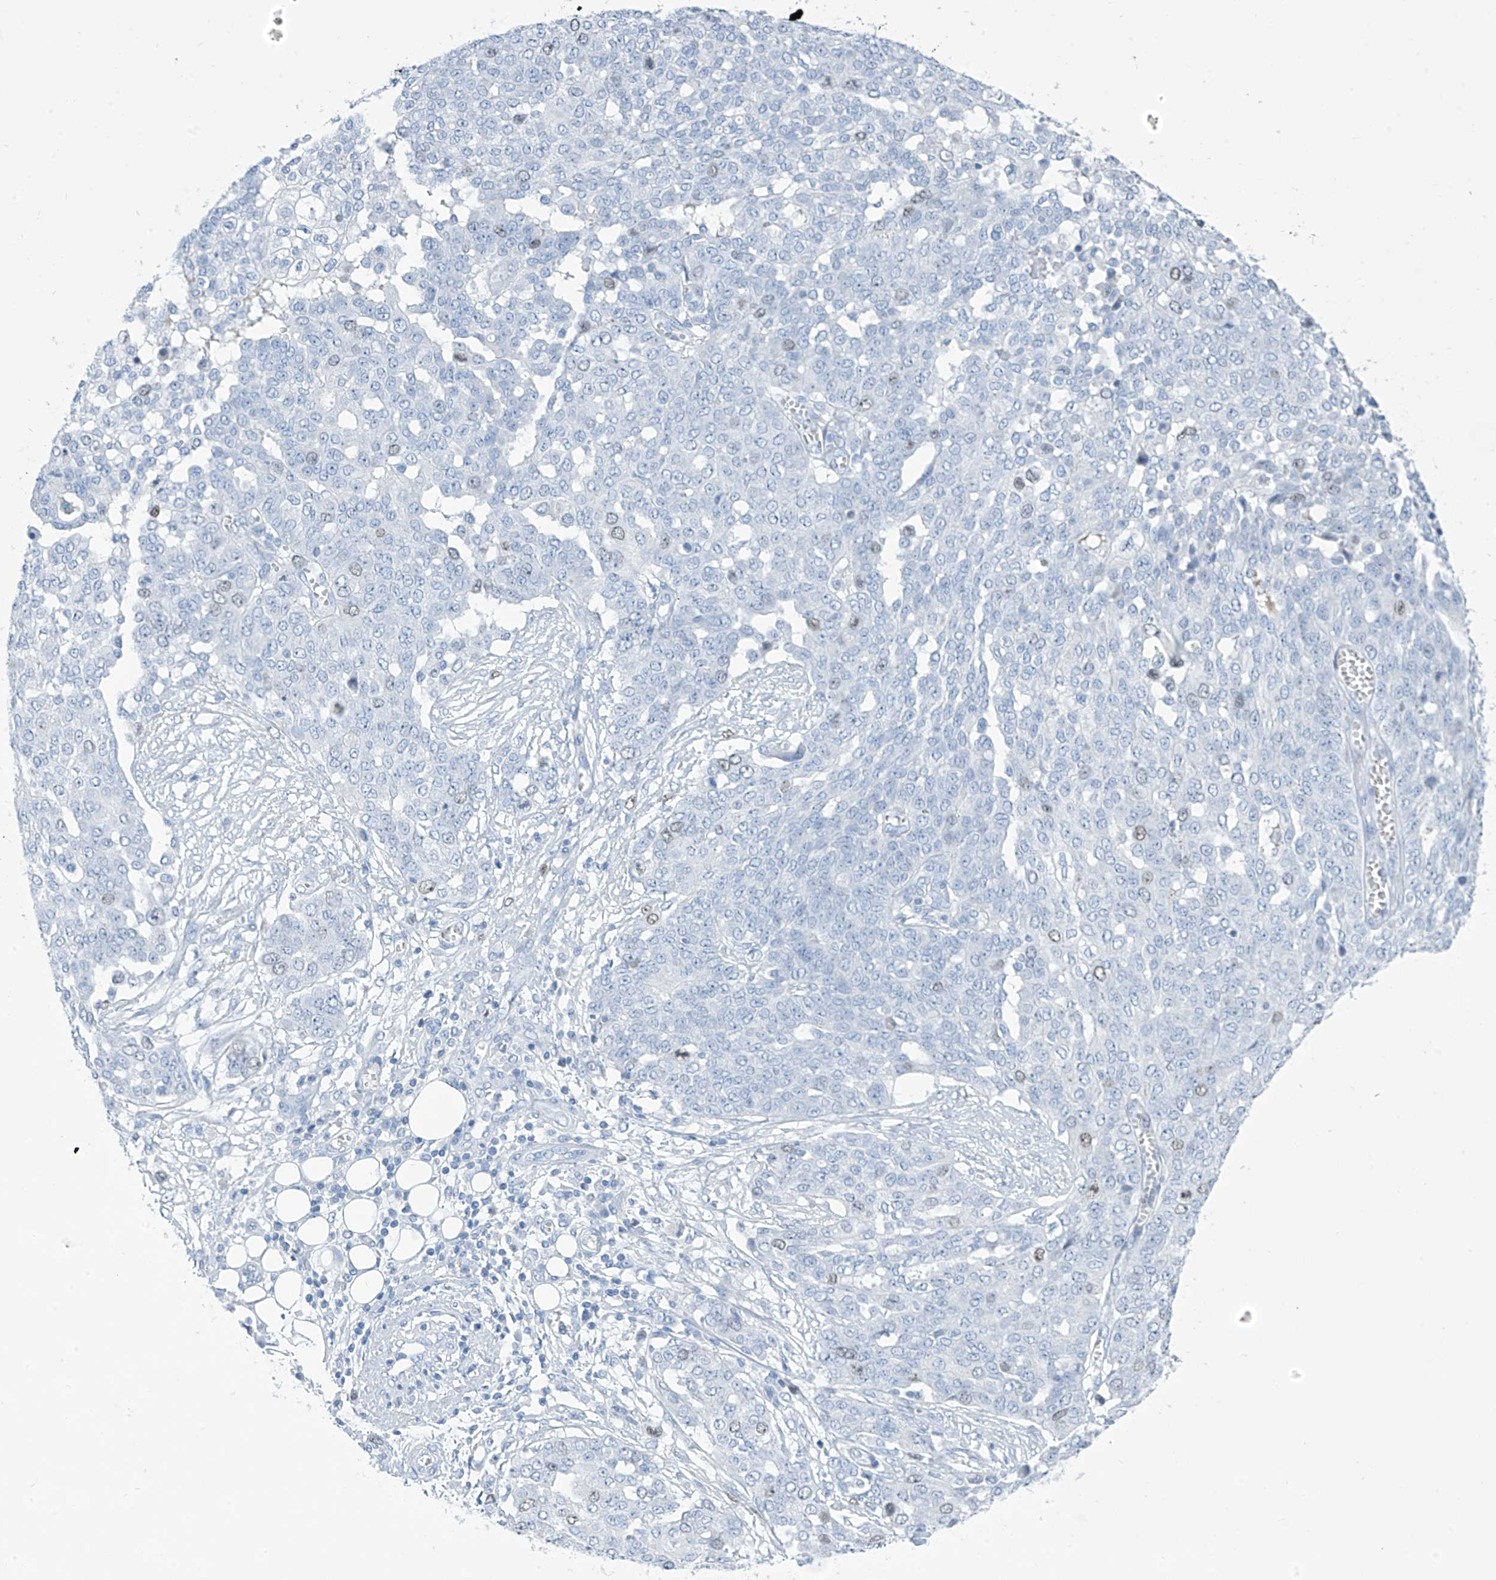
{"staining": {"intensity": "weak", "quantity": "<25%", "location": "nuclear"}, "tissue": "ovarian cancer", "cell_type": "Tumor cells", "image_type": "cancer", "snomed": [{"axis": "morphology", "description": "Cystadenocarcinoma, serous, NOS"}, {"axis": "topography", "description": "Soft tissue"}, {"axis": "topography", "description": "Ovary"}], "caption": "IHC micrograph of neoplastic tissue: serous cystadenocarcinoma (ovarian) stained with DAB (3,3'-diaminobenzidine) shows no significant protein expression in tumor cells. (DAB immunohistochemistry (IHC), high magnification).", "gene": "SGO2", "patient": {"sex": "female", "age": 57}}